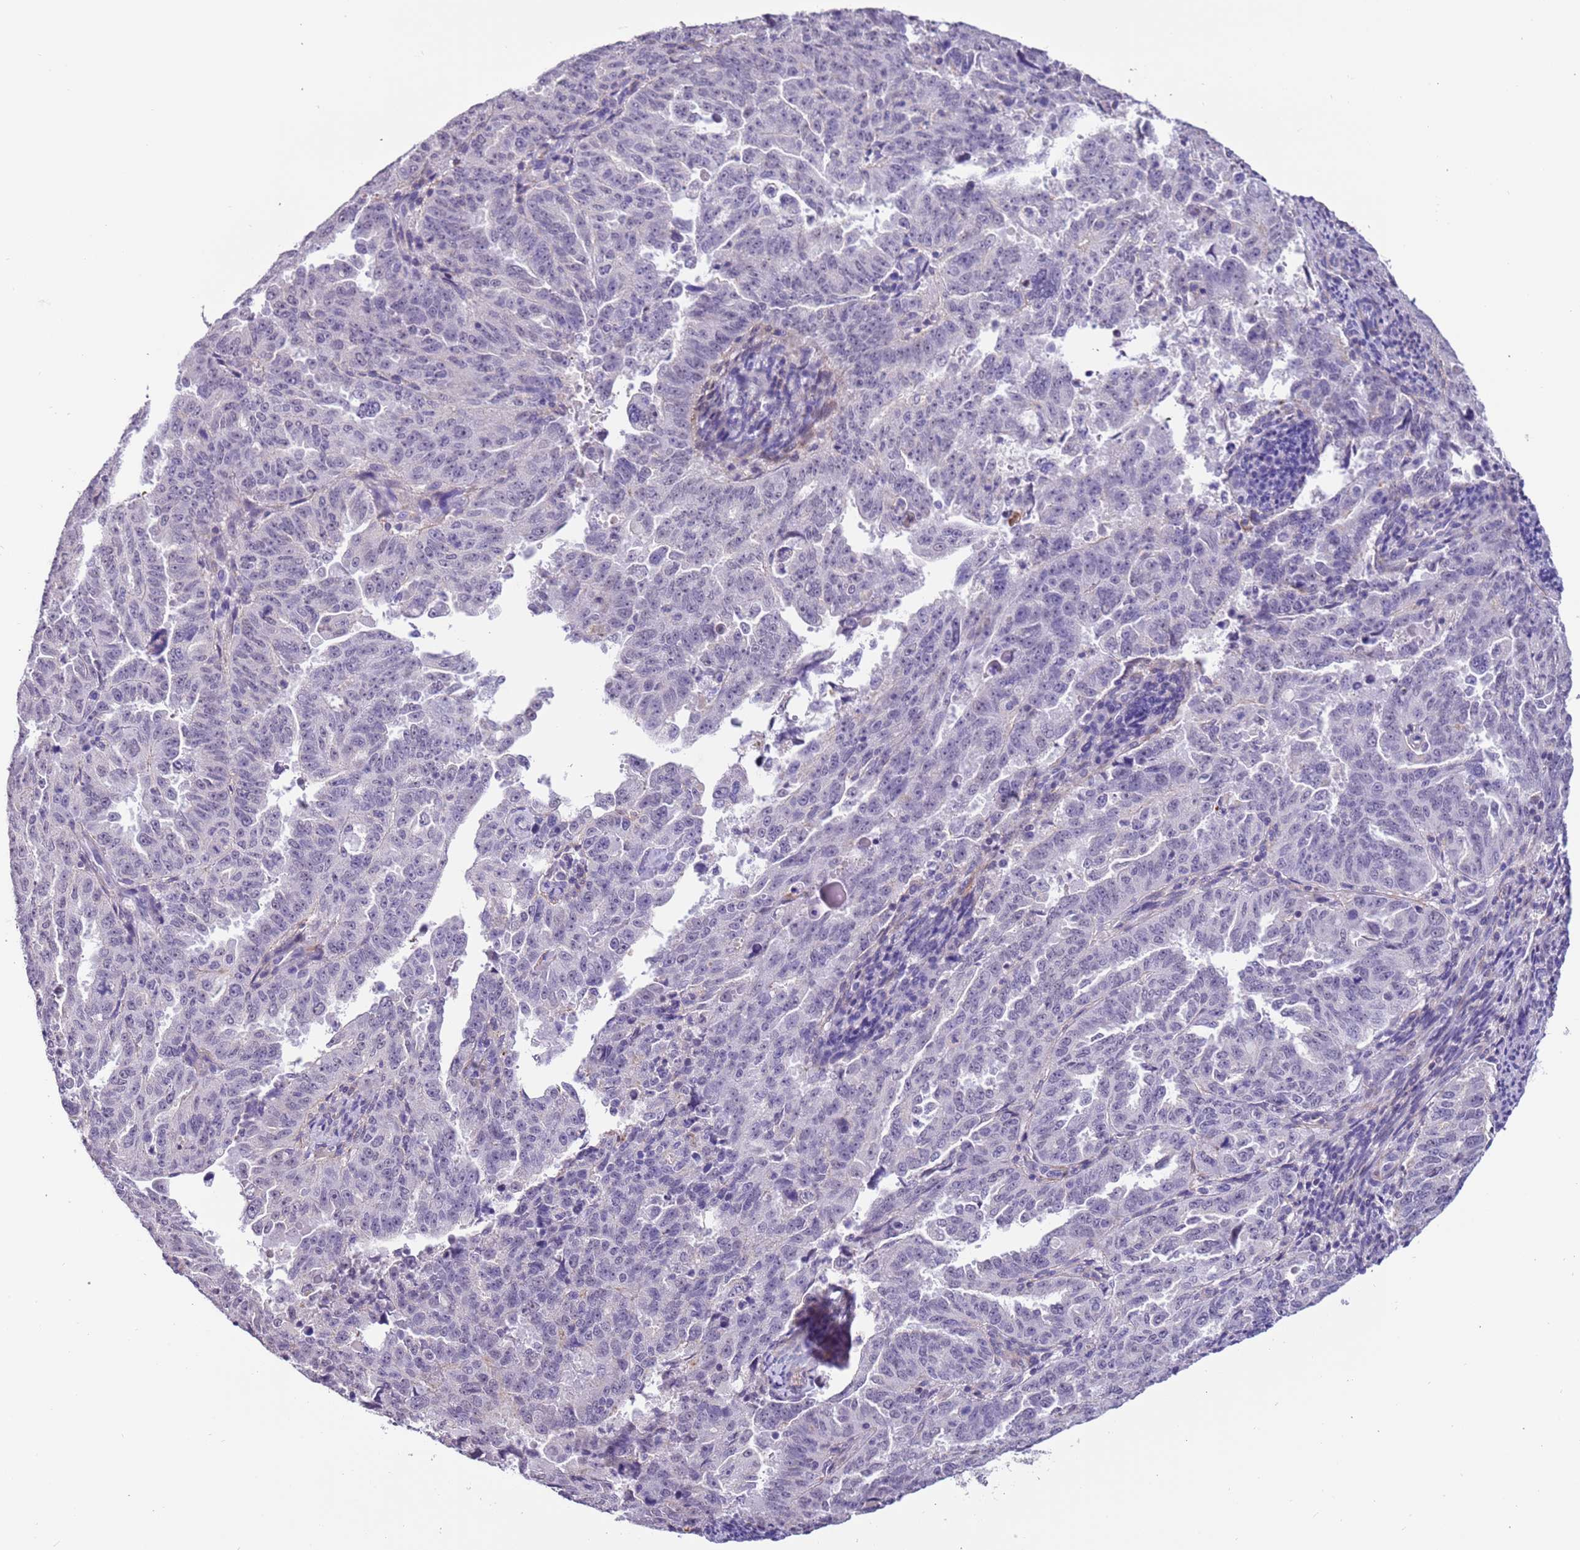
{"staining": {"intensity": "negative", "quantity": "none", "location": "none"}, "tissue": "endometrial cancer", "cell_type": "Tumor cells", "image_type": "cancer", "snomed": [{"axis": "morphology", "description": "Adenocarcinoma, NOS"}, {"axis": "topography", "description": "Endometrium"}], "caption": "Immunohistochemistry (IHC) of endometrial cancer reveals no staining in tumor cells.", "gene": "PCGF2", "patient": {"sex": "female", "age": 65}}